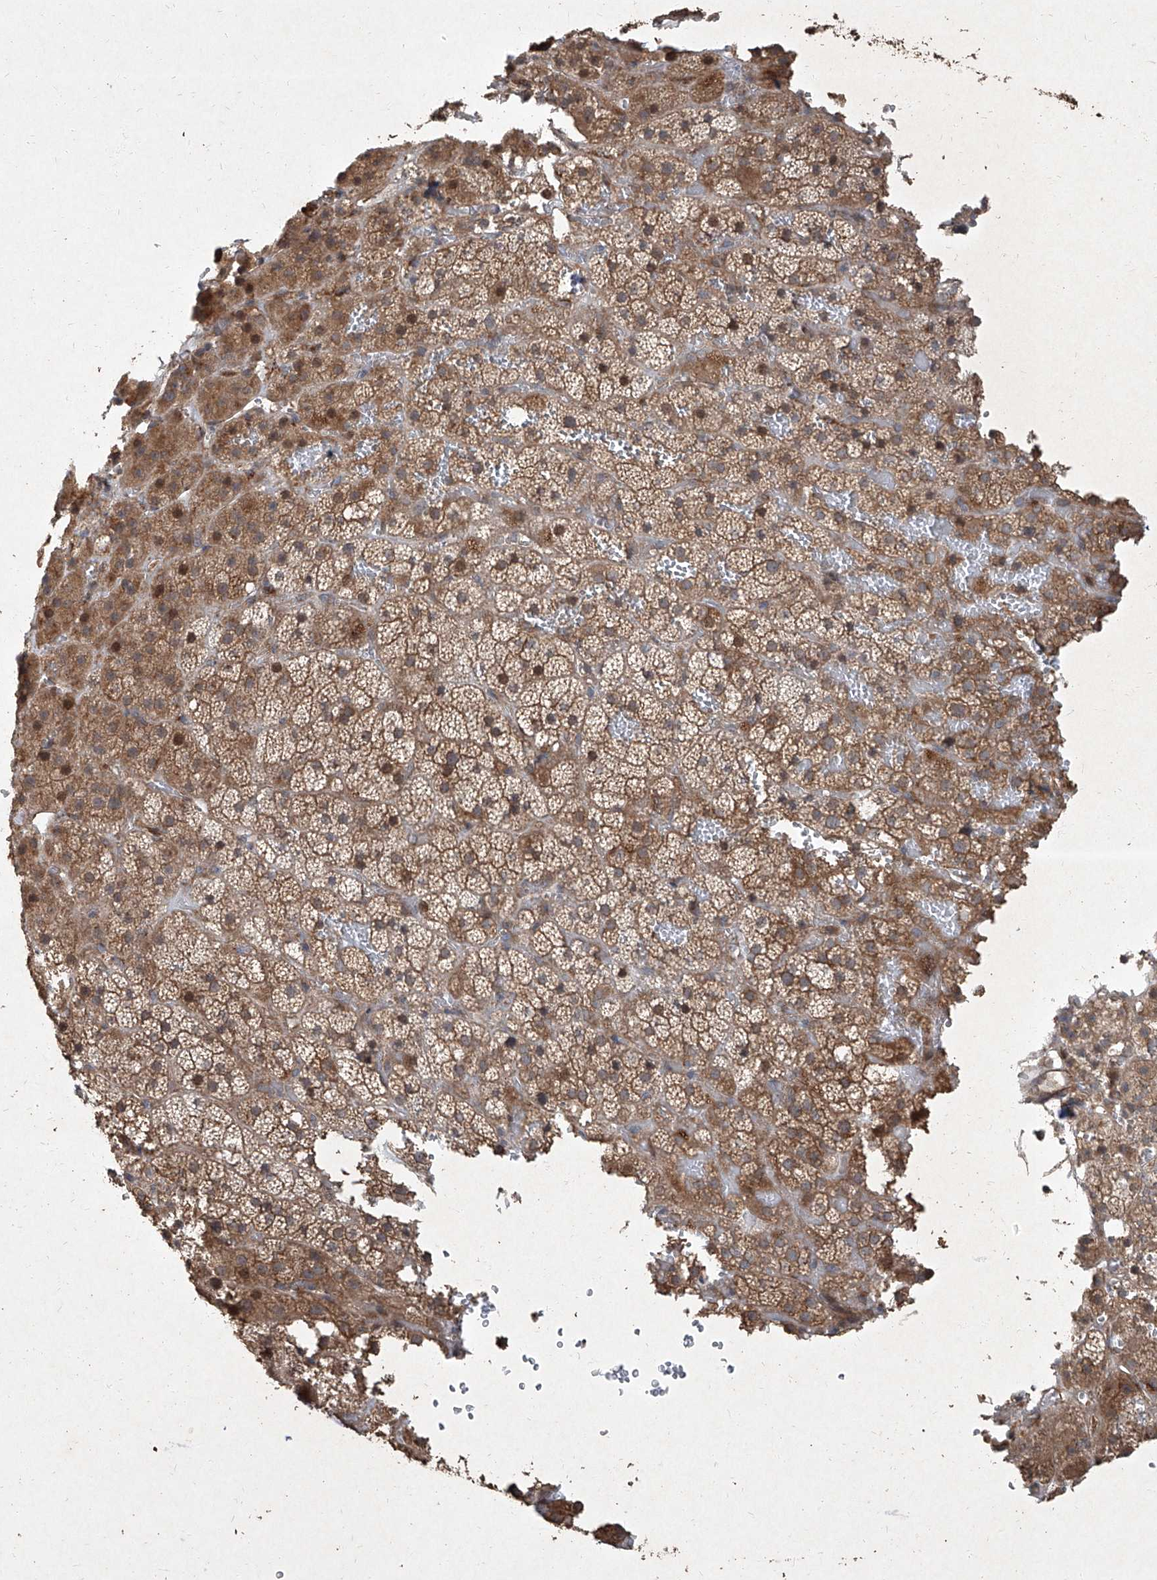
{"staining": {"intensity": "moderate", "quantity": ">75%", "location": "cytoplasmic/membranous"}, "tissue": "adrenal gland", "cell_type": "Glandular cells", "image_type": "normal", "snomed": [{"axis": "morphology", "description": "Normal tissue, NOS"}, {"axis": "topography", "description": "Adrenal gland"}], "caption": "IHC histopathology image of benign adrenal gland: adrenal gland stained using immunohistochemistry reveals medium levels of moderate protein expression localized specifically in the cytoplasmic/membranous of glandular cells, appearing as a cytoplasmic/membranous brown color.", "gene": "CCN1", "patient": {"sex": "female", "age": 59}}